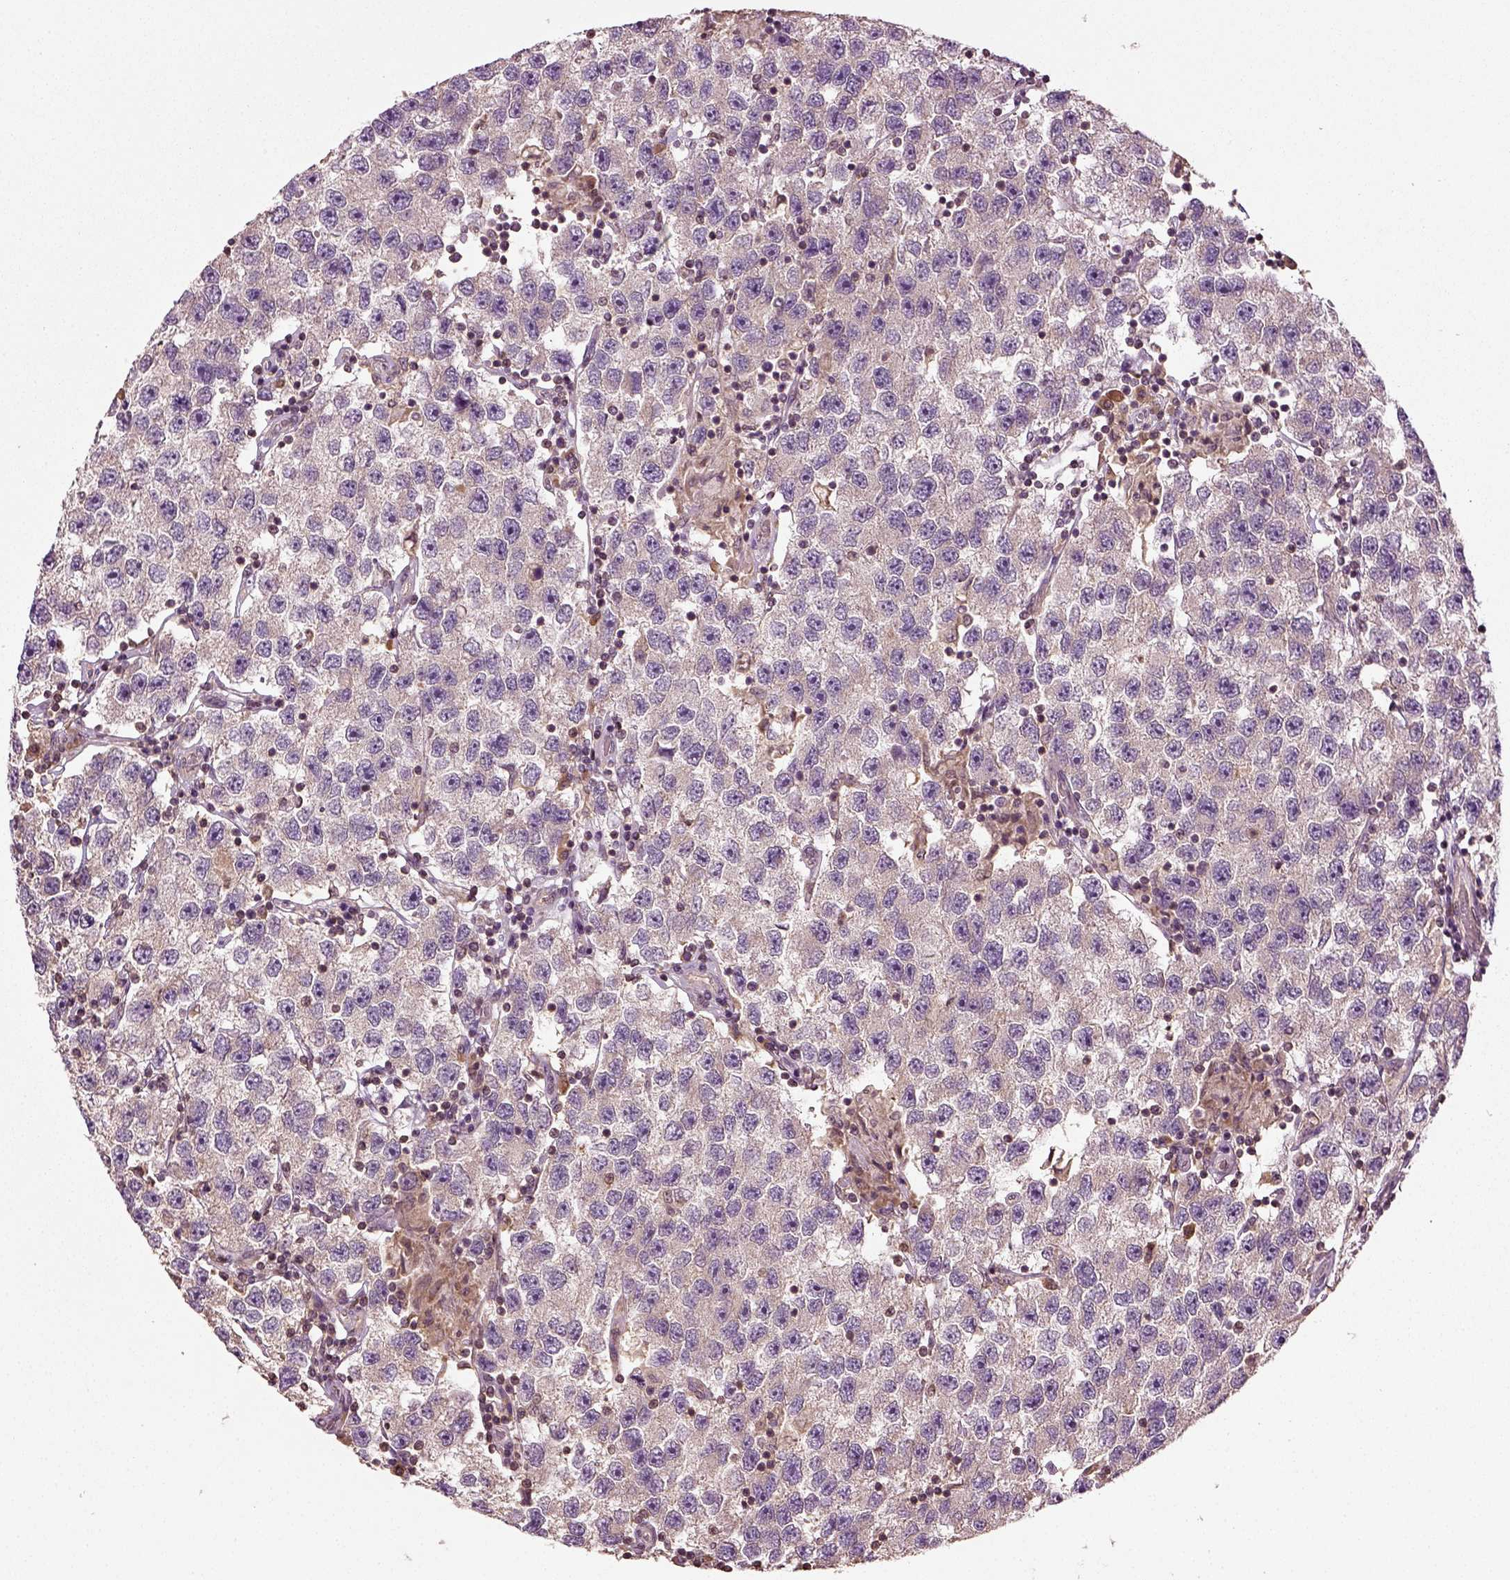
{"staining": {"intensity": "negative", "quantity": "none", "location": "none"}, "tissue": "testis cancer", "cell_type": "Tumor cells", "image_type": "cancer", "snomed": [{"axis": "morphology", "description": "Seminoma, NOS"}, {"axis": "topography", "description": "Testis"}], "caption": "Immunohistochemistry (IHC) photomicrograph of neoplastic tissue: testis cancer stained with DAB (3,3'-diaminobenzidine) exhibits no significant protein positivity in tumor cells.", "gene": "ERV3-1", "patient": {"sex": "male", "age": 26}}